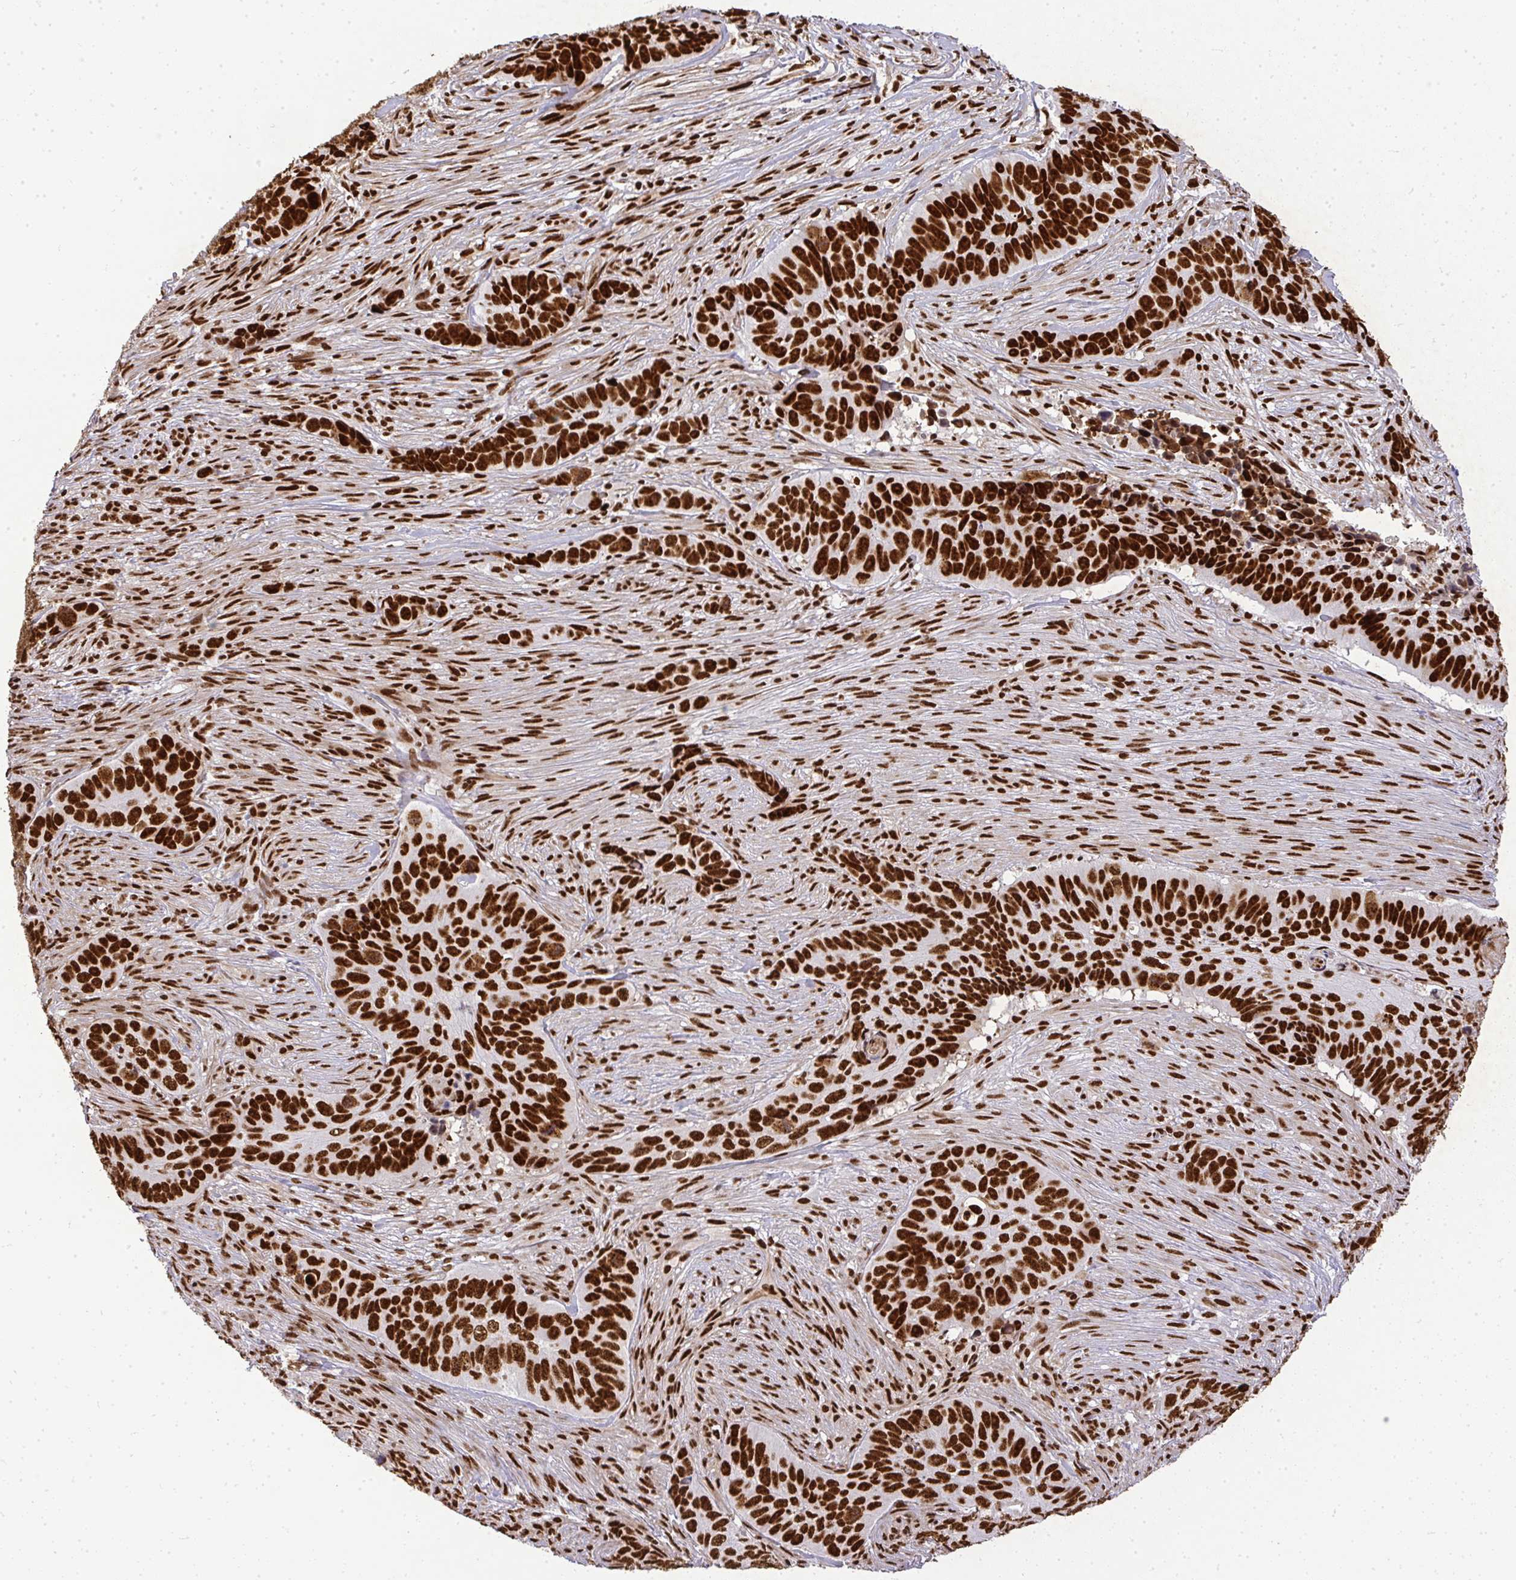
{"staining": {"intensity": "strong", "quantity": ">75%", "location": "nuclear"}, "tissue": "skin cancer", "cell_type": "Tumor cells", "image_type": "cancer", "snomed": [{"axis": "morphology", "description": "Basal cell carcinoma"}, {"axis": "topography", "description": "Skin"}], "caption": "Immunohistochemistry of skin cancer (basal cell carcinoma) displays high levels of strong nuclear expression in approximately >75% of tumor cells. Using DAB (3,3'-diaminobenzidine) (brown) and hematoxylin (blue) stains, captured at high magnification using brightfield microscopy.", "gene": "U2AF1", "patient": {"sex": "female", "age": 82}}